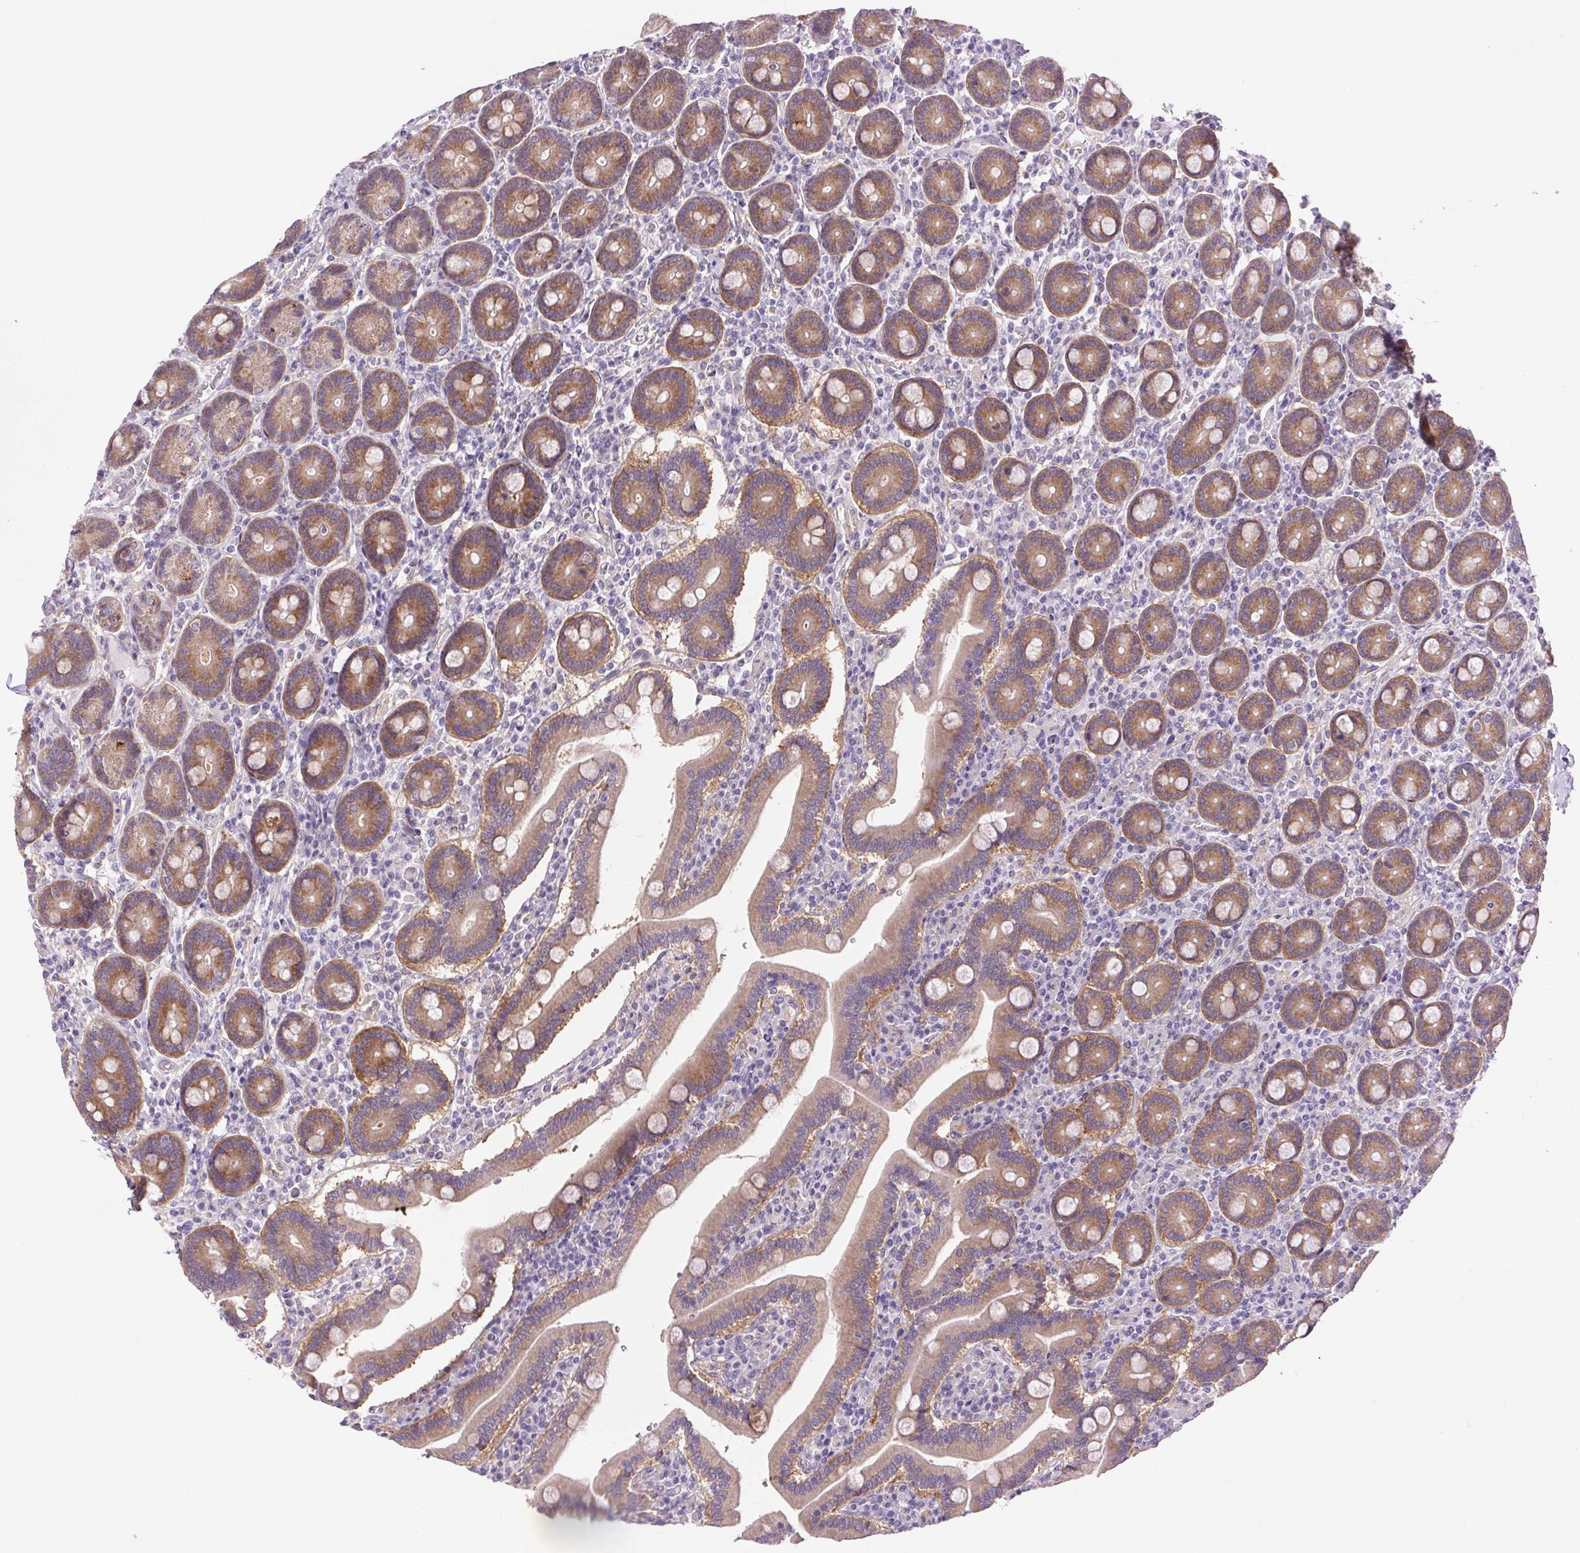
{"staining": {"intensity": "strong", "quantity": ">75%", "location": "cytoplasmic/membranous"}, "tissue": "duodenum", "cell_type": "Glandular cells", "image_type": "normal", "snomed": [{"axis": "morphology", "description": "Normal tissue, NOS"}, {"axis": "topography", "description": "Duodenum"}], "caption": "Brown immunohistochemical staining in benign human duodenum exhibits strong cytoplasmic/membranous expression in about >75% of glandular cells. Nuclei are stained in blue.", "gene": "SOWAHC", "patient": {"sex": "female", "age": 62}}